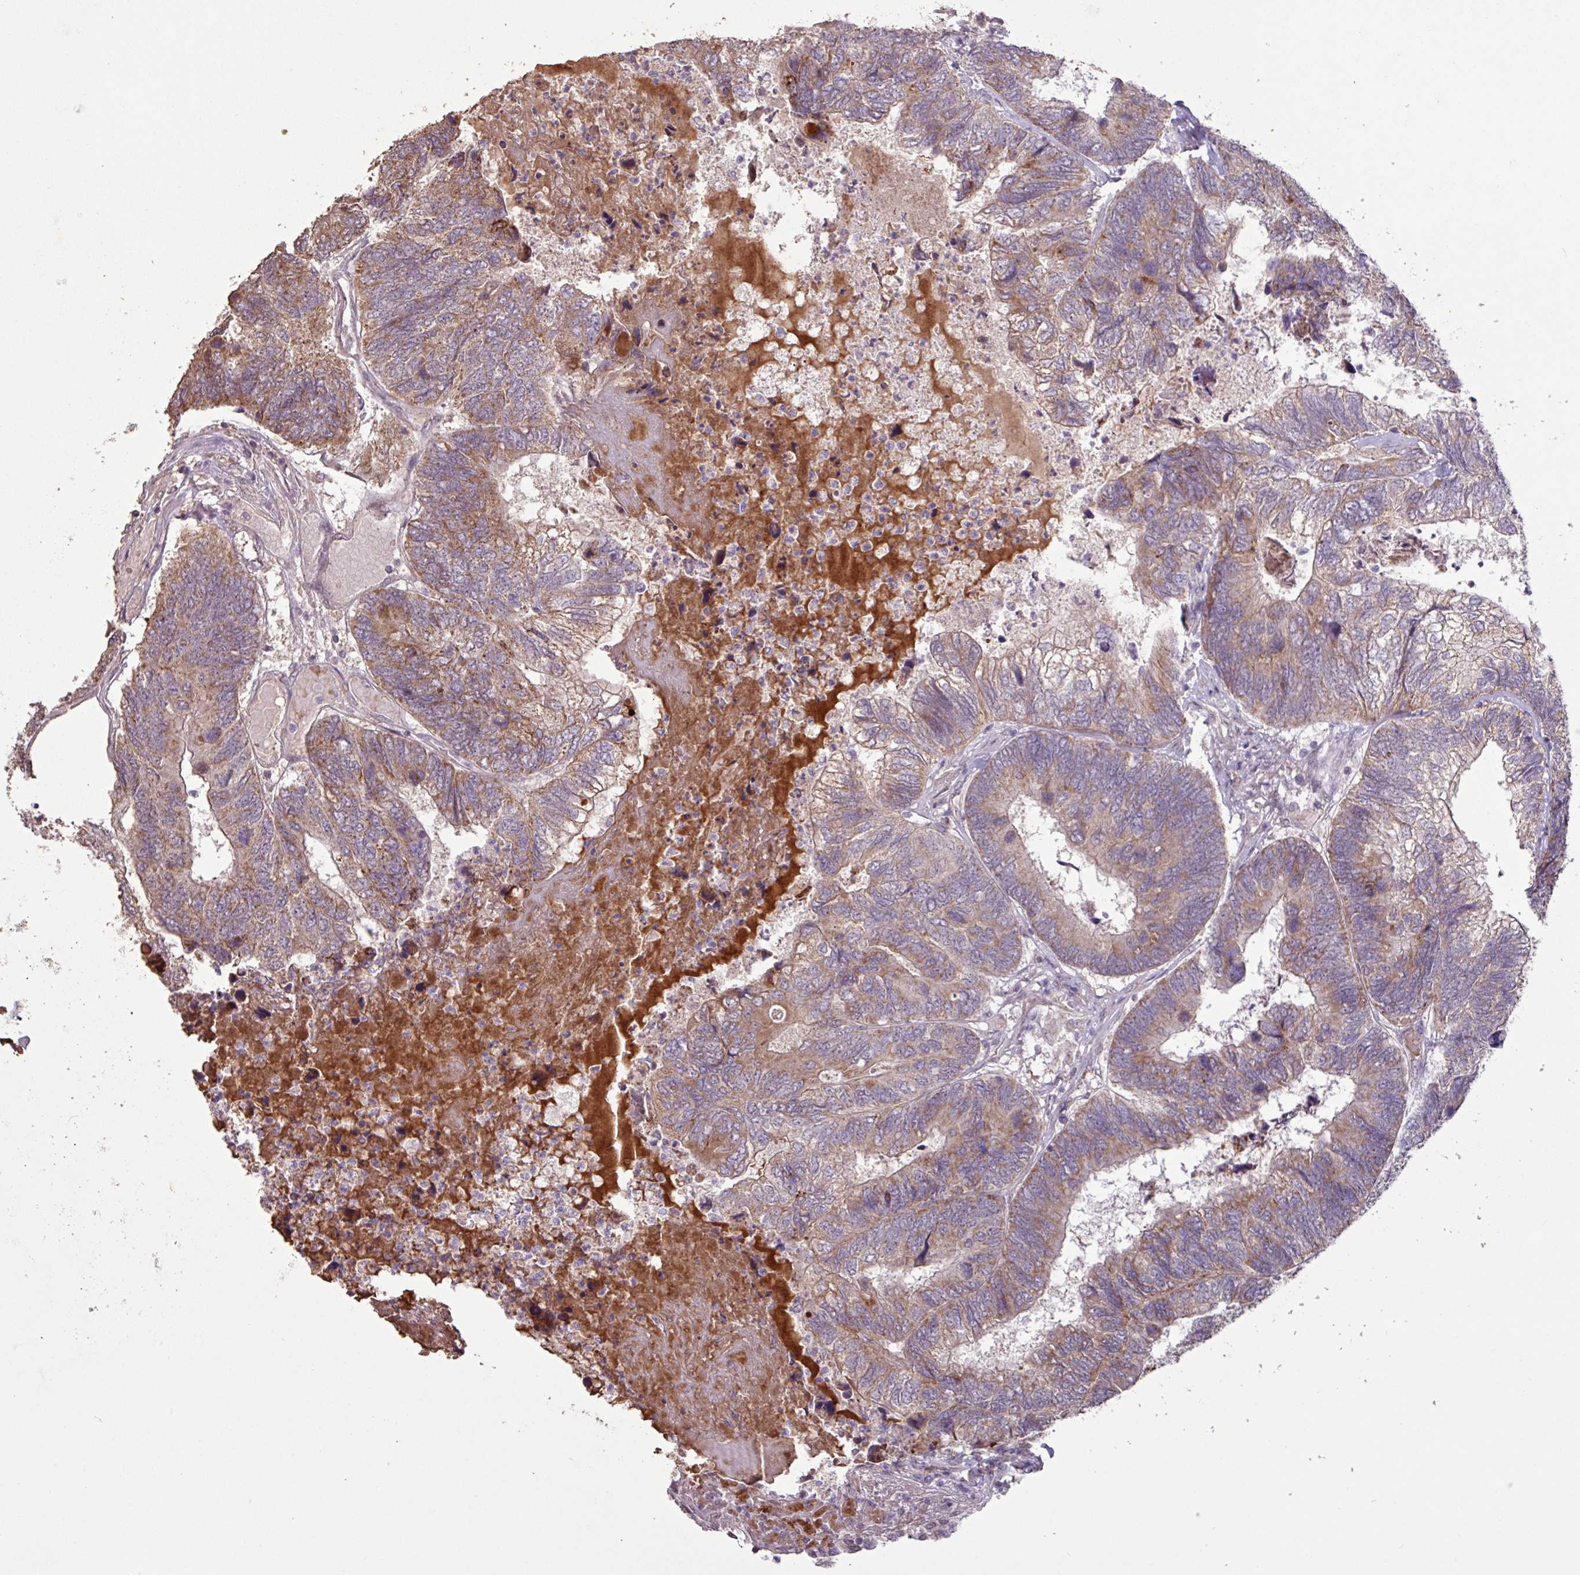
{"staining": {"intensity": "moderate", "quantity": "25%-75%", "location": "cytoplasmic/membranous"}, "tissue": "colorectal cancer", "cell_type": "Tumor cells", "image_type": "cancer", "snomed": [{"axis": "morphology", "description": "Adenocarcinoma, NOS"}, {"axis": "topography", "description": "Colon"}], "caption": "IHC of colorectal cancer (adenocarcinoma) reveals medium levels of moderate cytoplasmic/membranous expression in approximately 25%-75% of tumor cells. (Brightfield microscopy of DAB IHC at high magnification).", "gene": "L3MBTL3", "patient": {"sex": "female", "age": 67}}